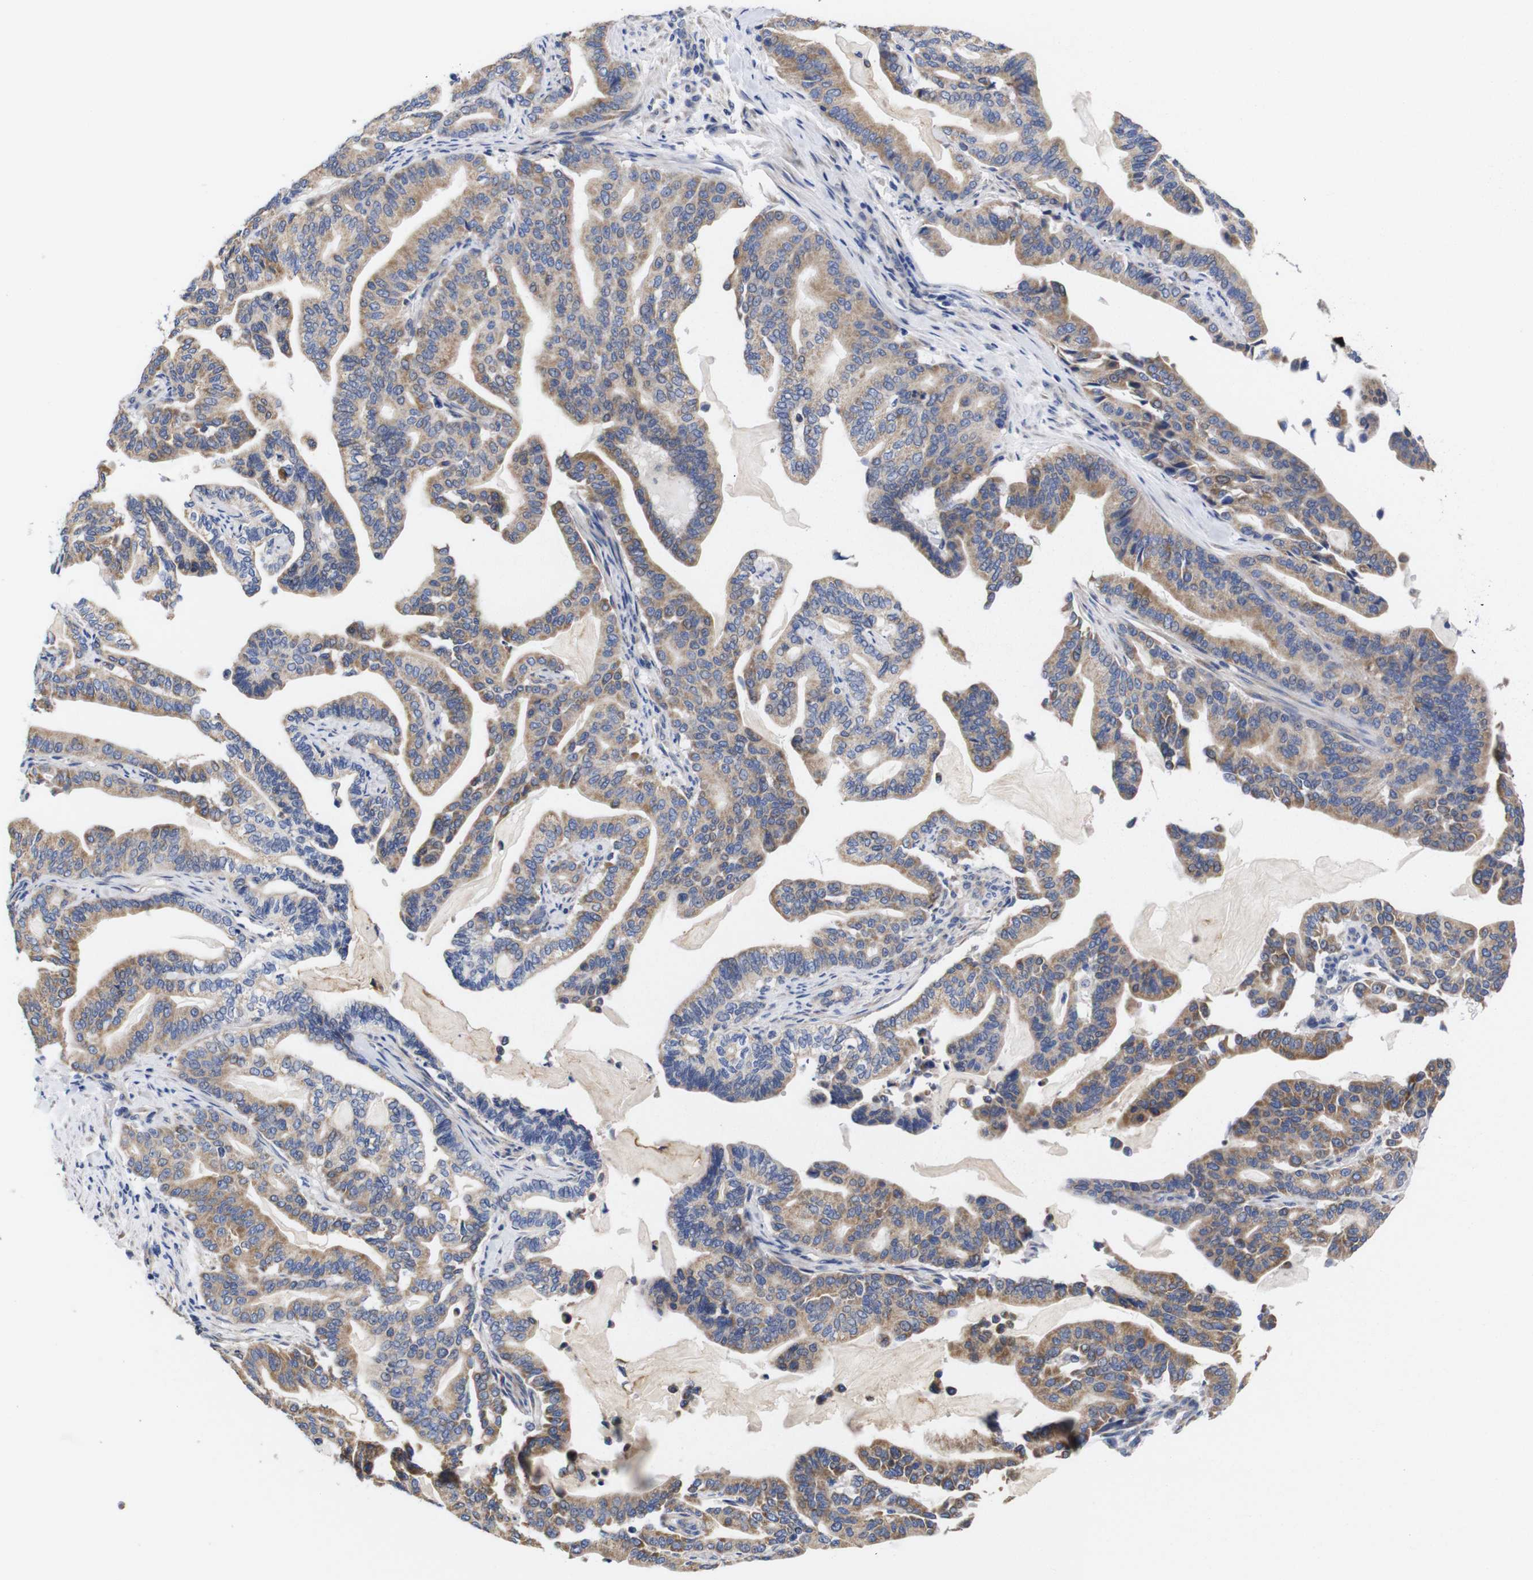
{"staining": {"intensity": "moderate", "quantity": ">75%", "location": "cytoplasmic/membranous"}, "tissue": "pancreatic cancer", "cell_type": "Tumor cells", "image_type": "cancer", "snomed": [{"axis": "morphology", "description": "Adenocarcinoma, NOS"}, {"axis": "topography", "description": "Pancreas"}], "caption": "This is a histology image of immunohistochemistry (IHC) staining of pancreatic cancer, which shows moderate positivity in the cytoplasmic/membranous of tumor cells.", "gene": "OPN3", "patient": {"sex": "male", "age": 63}}